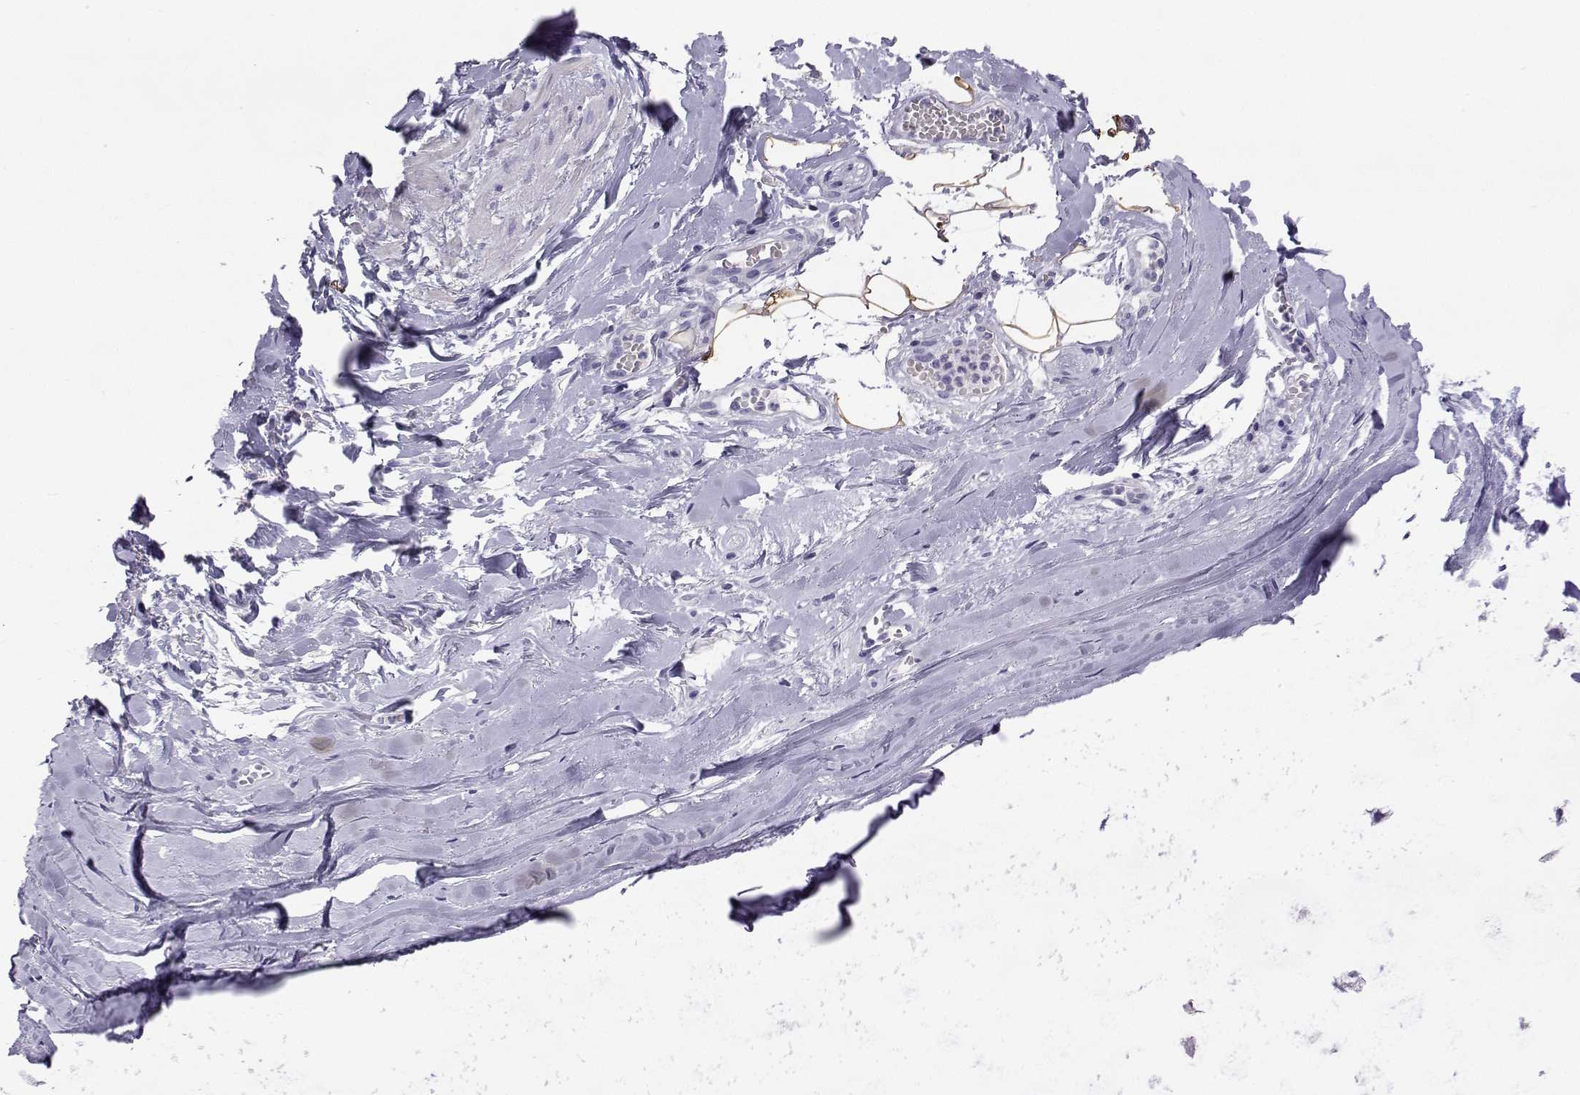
{"staining": {"intensity": "moderate", "quantity": ">75%", "location": "cytoplasmic/membranous"}, "tissue": "adipose tissue", "cell_type": "Adipocytes", "image_type": "normal", "snomed": [{"axis": "morphology", "description": "Normal tissue, NOS"}, {"axis": "topography", "description": "Cartilage tissue"}, {"axis": "topography", "description": "Nasopharynx"}, {"axis": "topography", "description": "Thyroid gland"}], "caption": "This photomicrograph demonstrates immunohistochemistry staining of benign human adipose tissue, with medium moderate cytoplasmic/membranous expression in about >75% of adipocytes.", "gene": "PLIN4", "patient": {"sex": "male", "age": 63}}